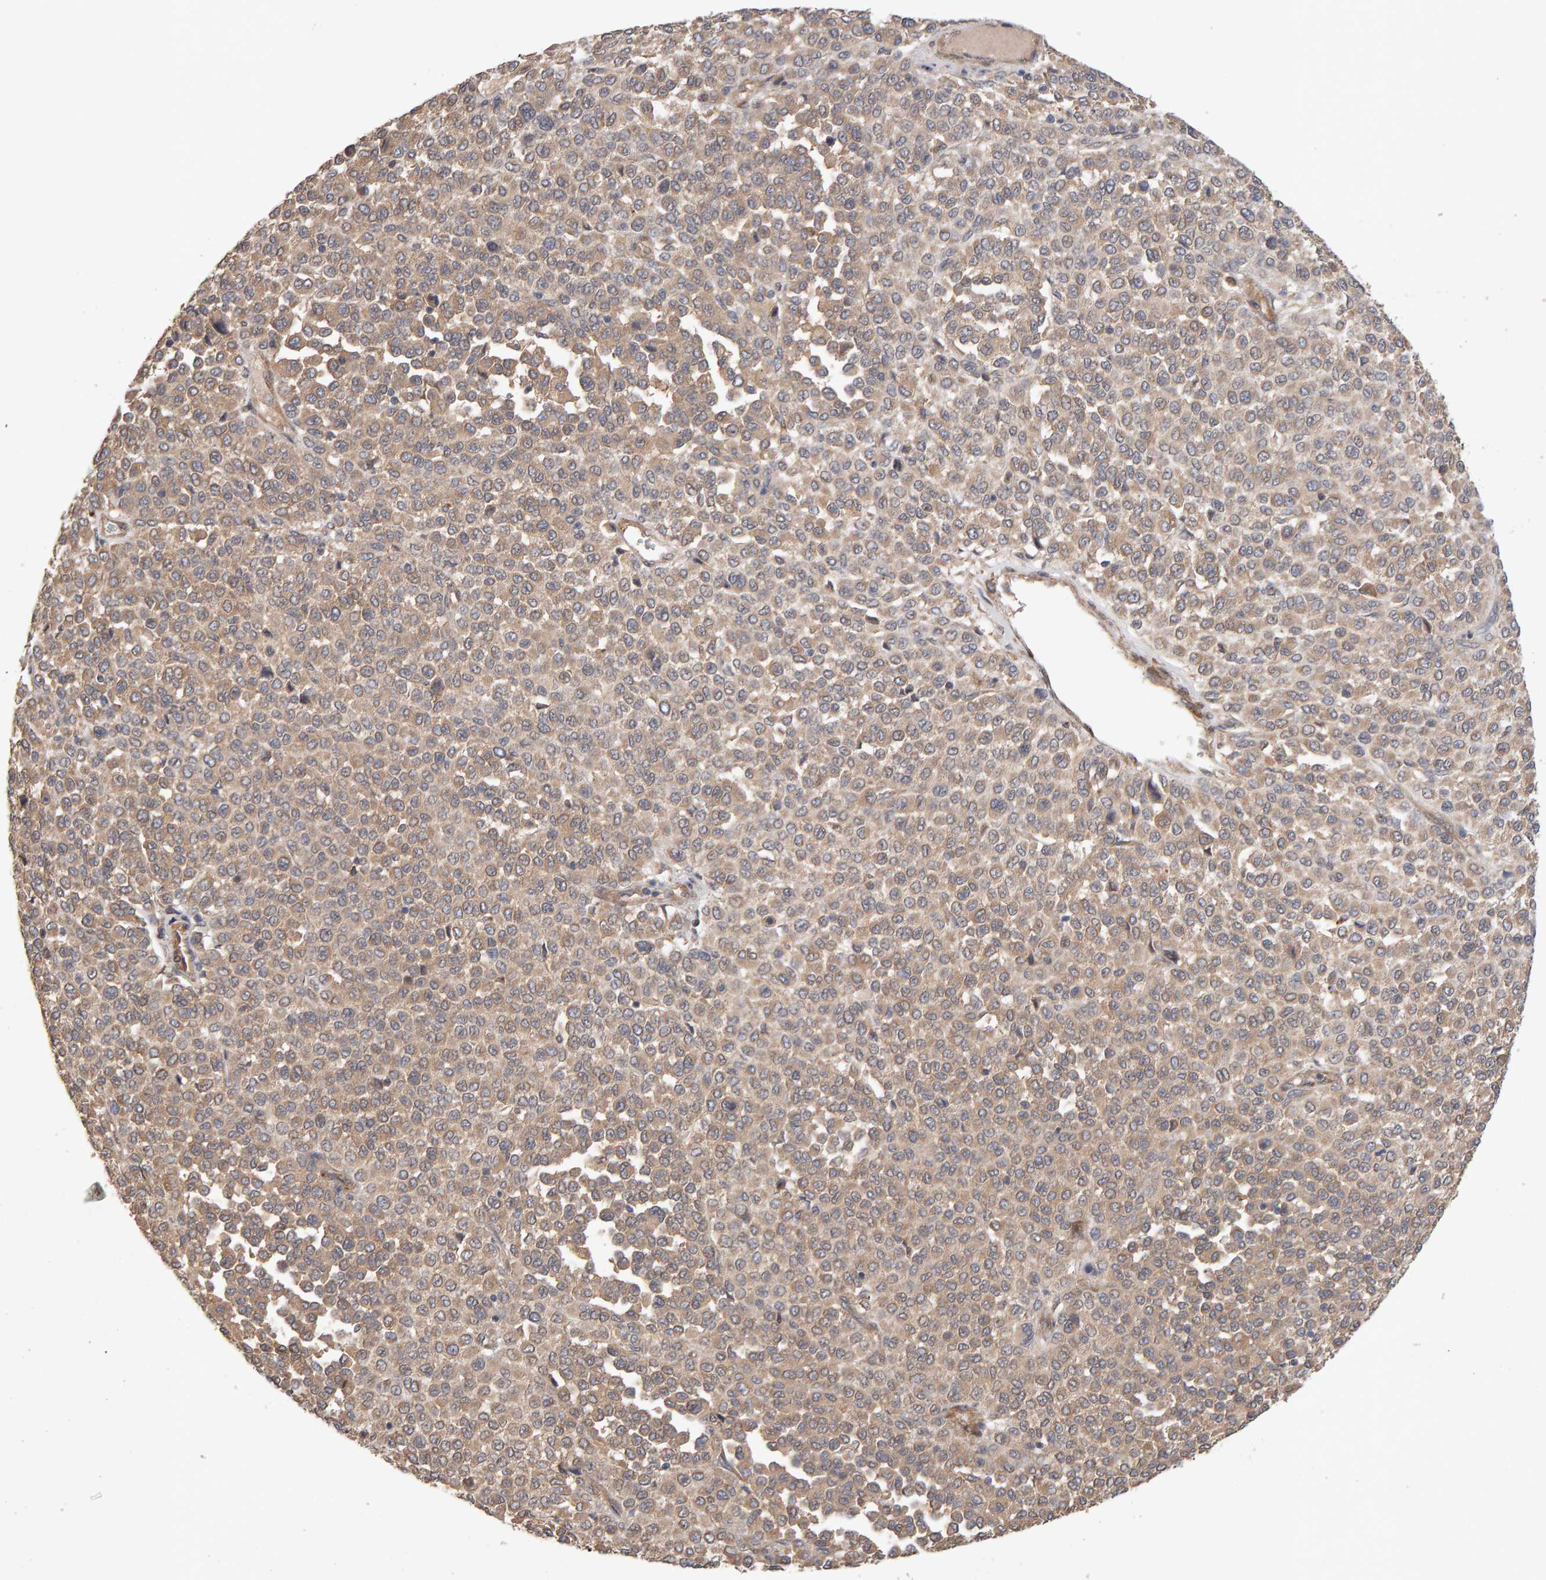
{"staining": {"intensity": "weak", "quantity": ">75%", "location": "cytoplasmic/membranous"}, "tissue": "melanoma", "cell_type": "Tumor cells", "image_type": "cancer", "snomed": [{"axis": "morphology", "description": "Malignant melanoma, Metastatic site"}, {"axis": "topography", "description": "Pancreas"}], "caption": "Immunohistochemistry (DAB) staining of malignant melanoma (metastatic site) shows weak cytoplasmic/membranous protein staining in approximately >75% of tumor cells.", "gene": "RNF19A", "patient": {"sex": "female", "age": 30}}